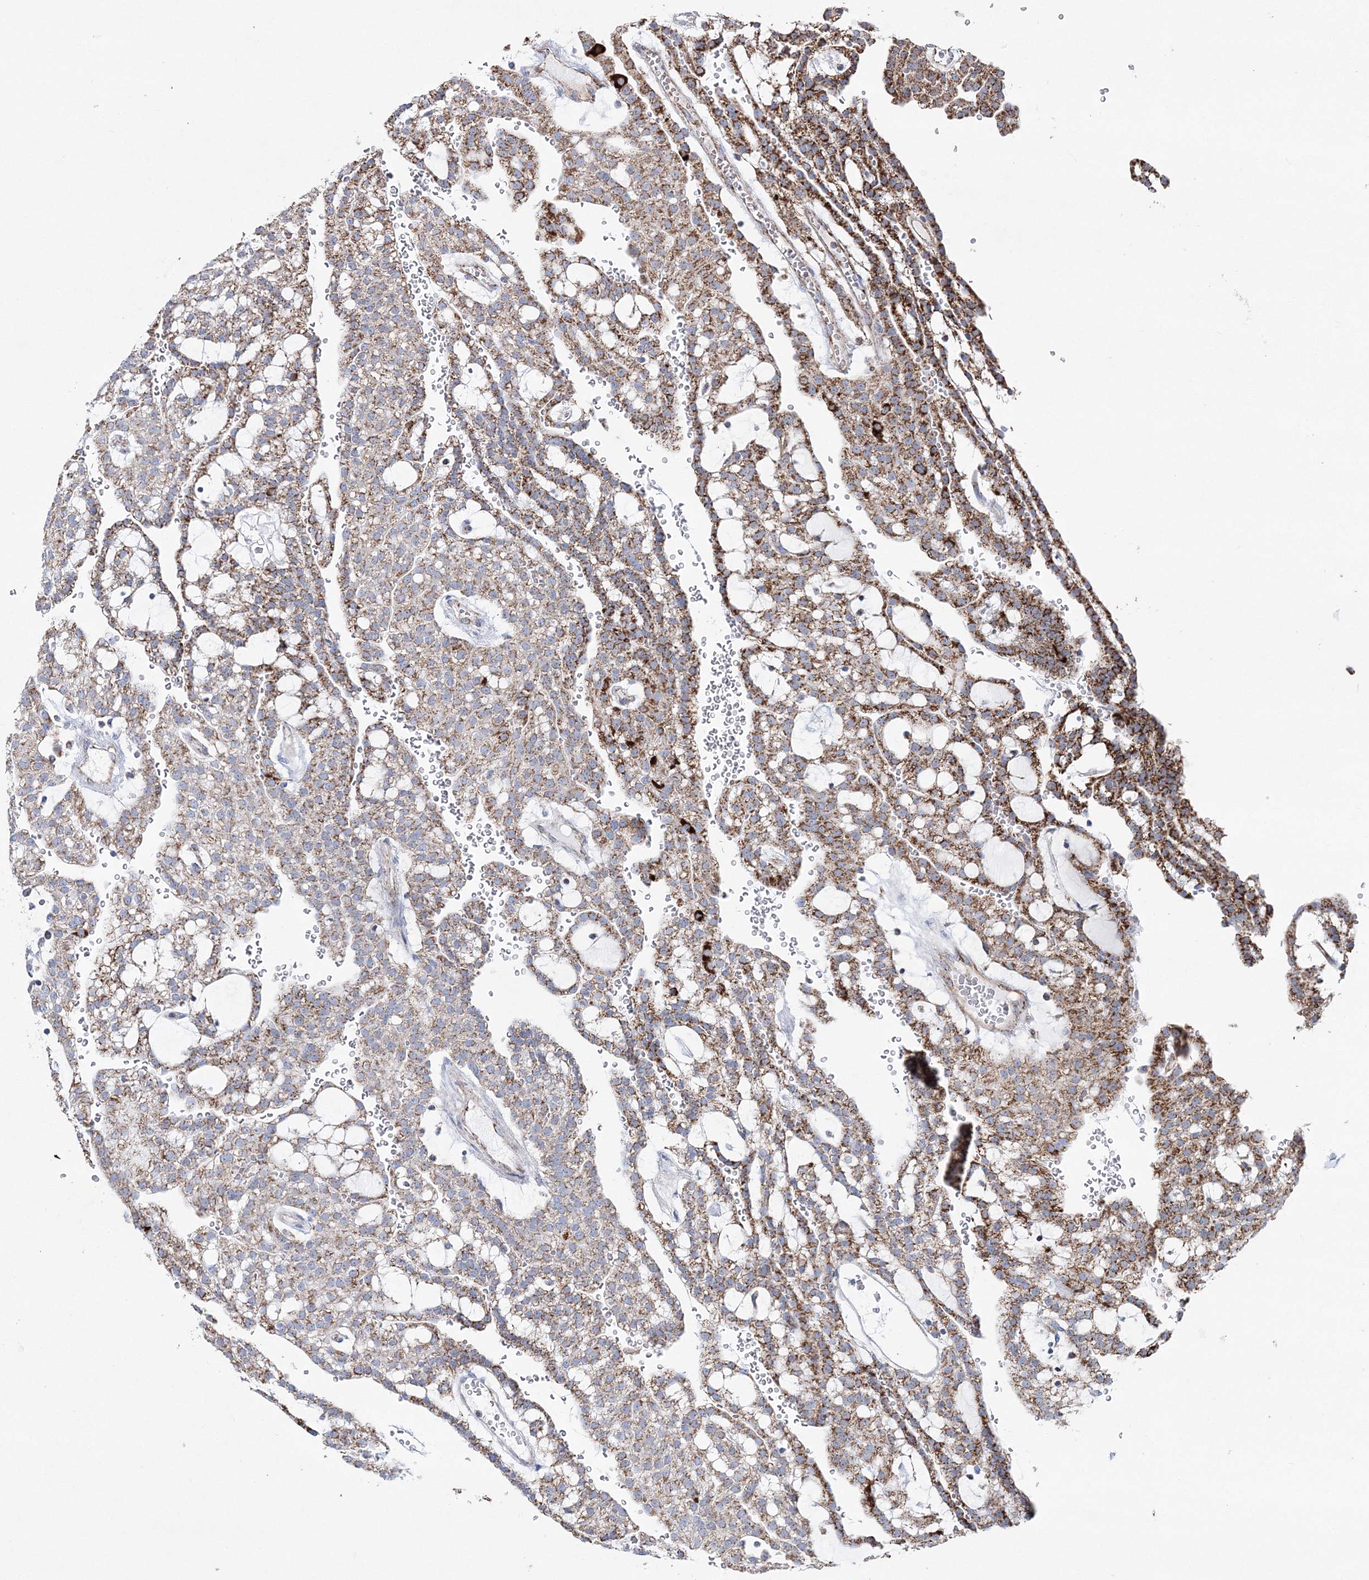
{"staining": {"intensity": "strong", "quantity": "25%-75%", "location": "cytoplasmic/membranous"}, "tissue": "renal cancer", "cell_type": "Tumor cells", "image_type": "cancer", "snomed": [{"axis": "morphology", "description": "Adenocarcinoma, NOS"}, {"axis": "topography", "description": "Kidney"}], "caption": "Strong cytoplasmic/membranous staining is identified in approximately 25%-75% of tumor cells in renal cancer (adenocarcinoma).", "gene": "HIBCH", "patient": {"sex": "male", "age": 63}}